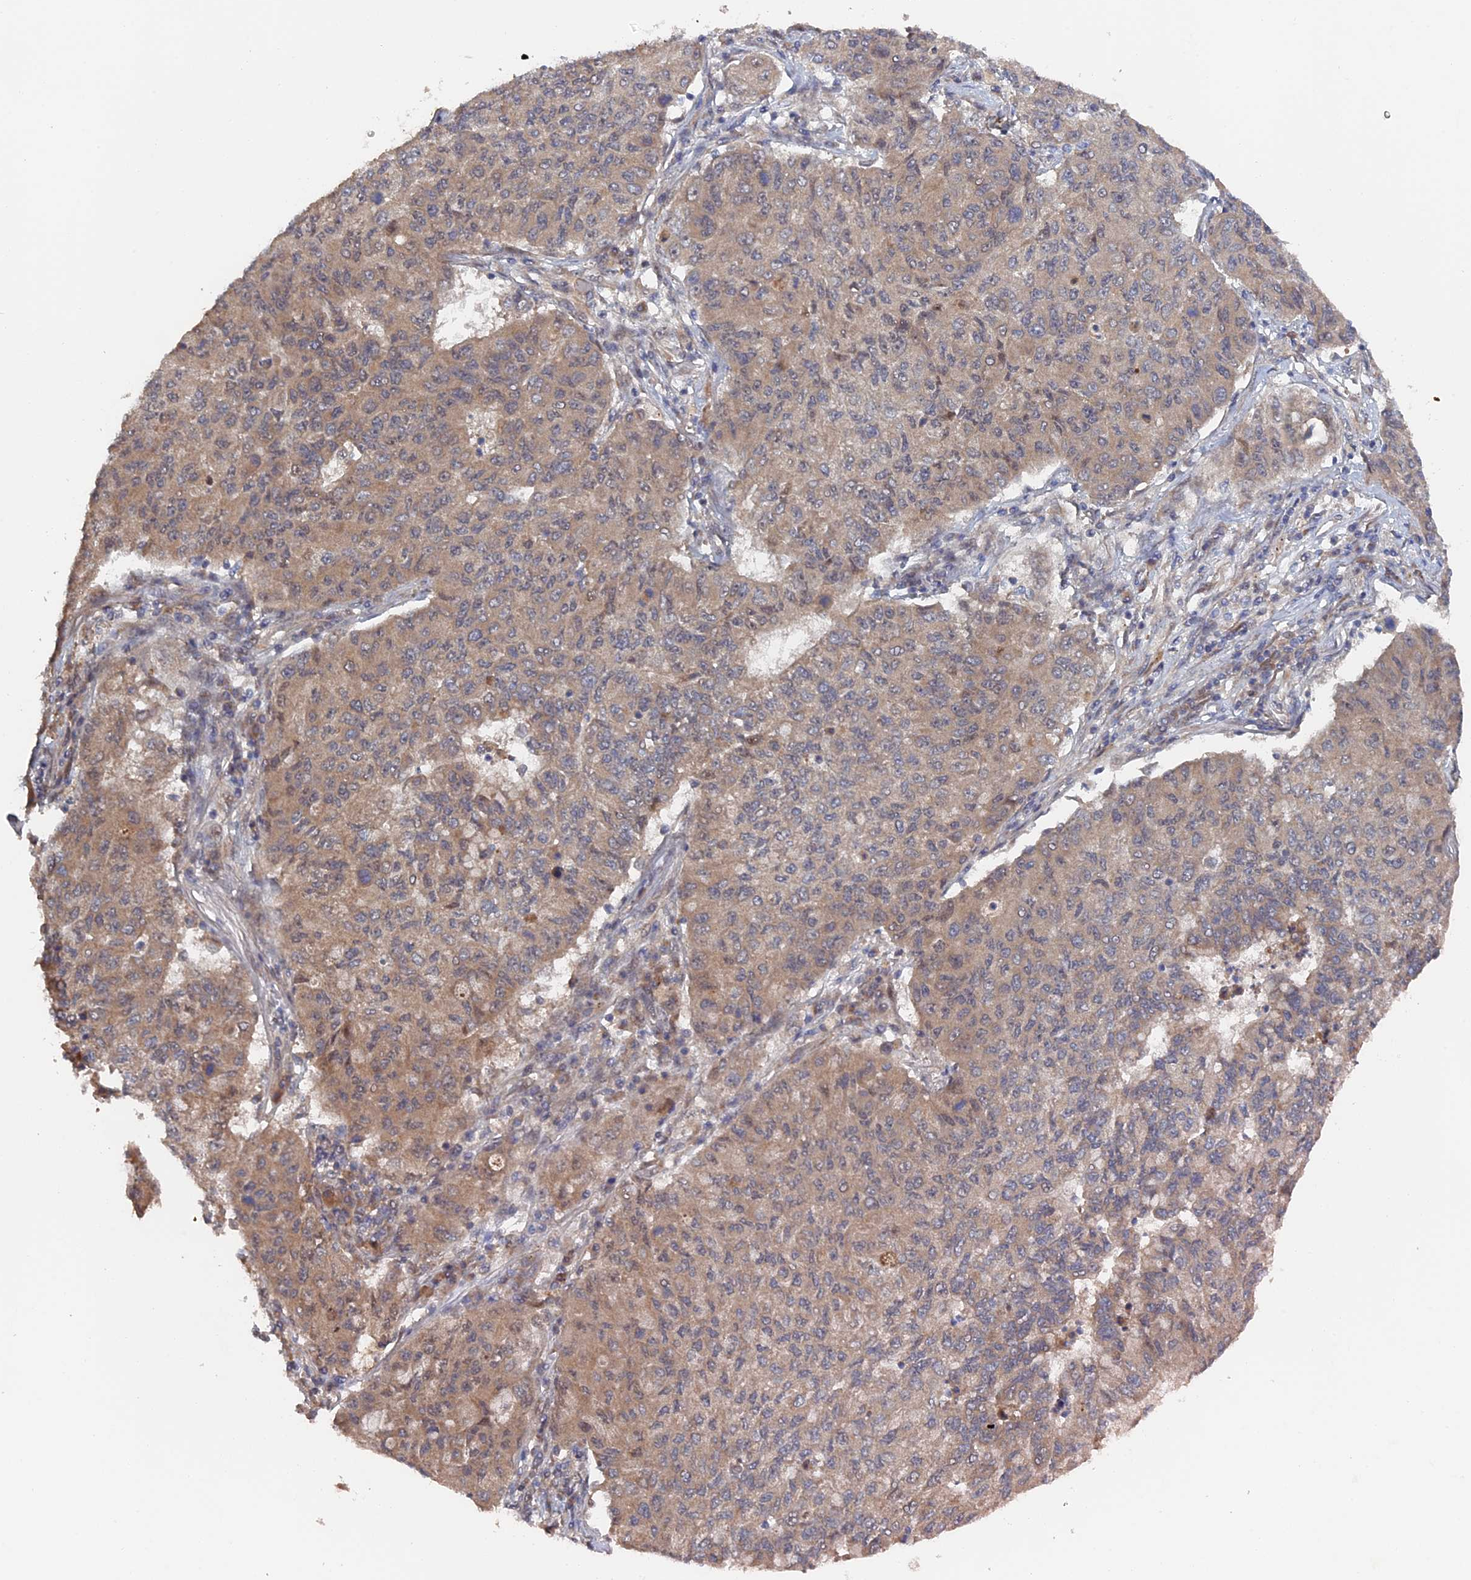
{"staining": {"intensity": "moderate", "quantity": "25%-75%", "location": "cytoplasmic/membranous"}, "tissue": "lung cancer", "cell_type": "Tumor cells", "image_type": "cancer", "snomed": [{"axis": "morphology", "description": "Squamous cell carcinoma, NOS"}, {"axis": "topography", "description": "Lung"}], "caption": "Squamous cell carcinoma (lung) stained with DAB (3,3'-diaminobenzidine) immunohistochemistry displays medium levels of moderate cytoplasmic/membranous staining in about 25%-75% of tumor cells. (Stains: DAB in brown, nuclei in blue, Microscopy: brightfield microscopy at high magnification).", "gene": "ELOVL6", "patient": {"sex": "male", "age": 74}}